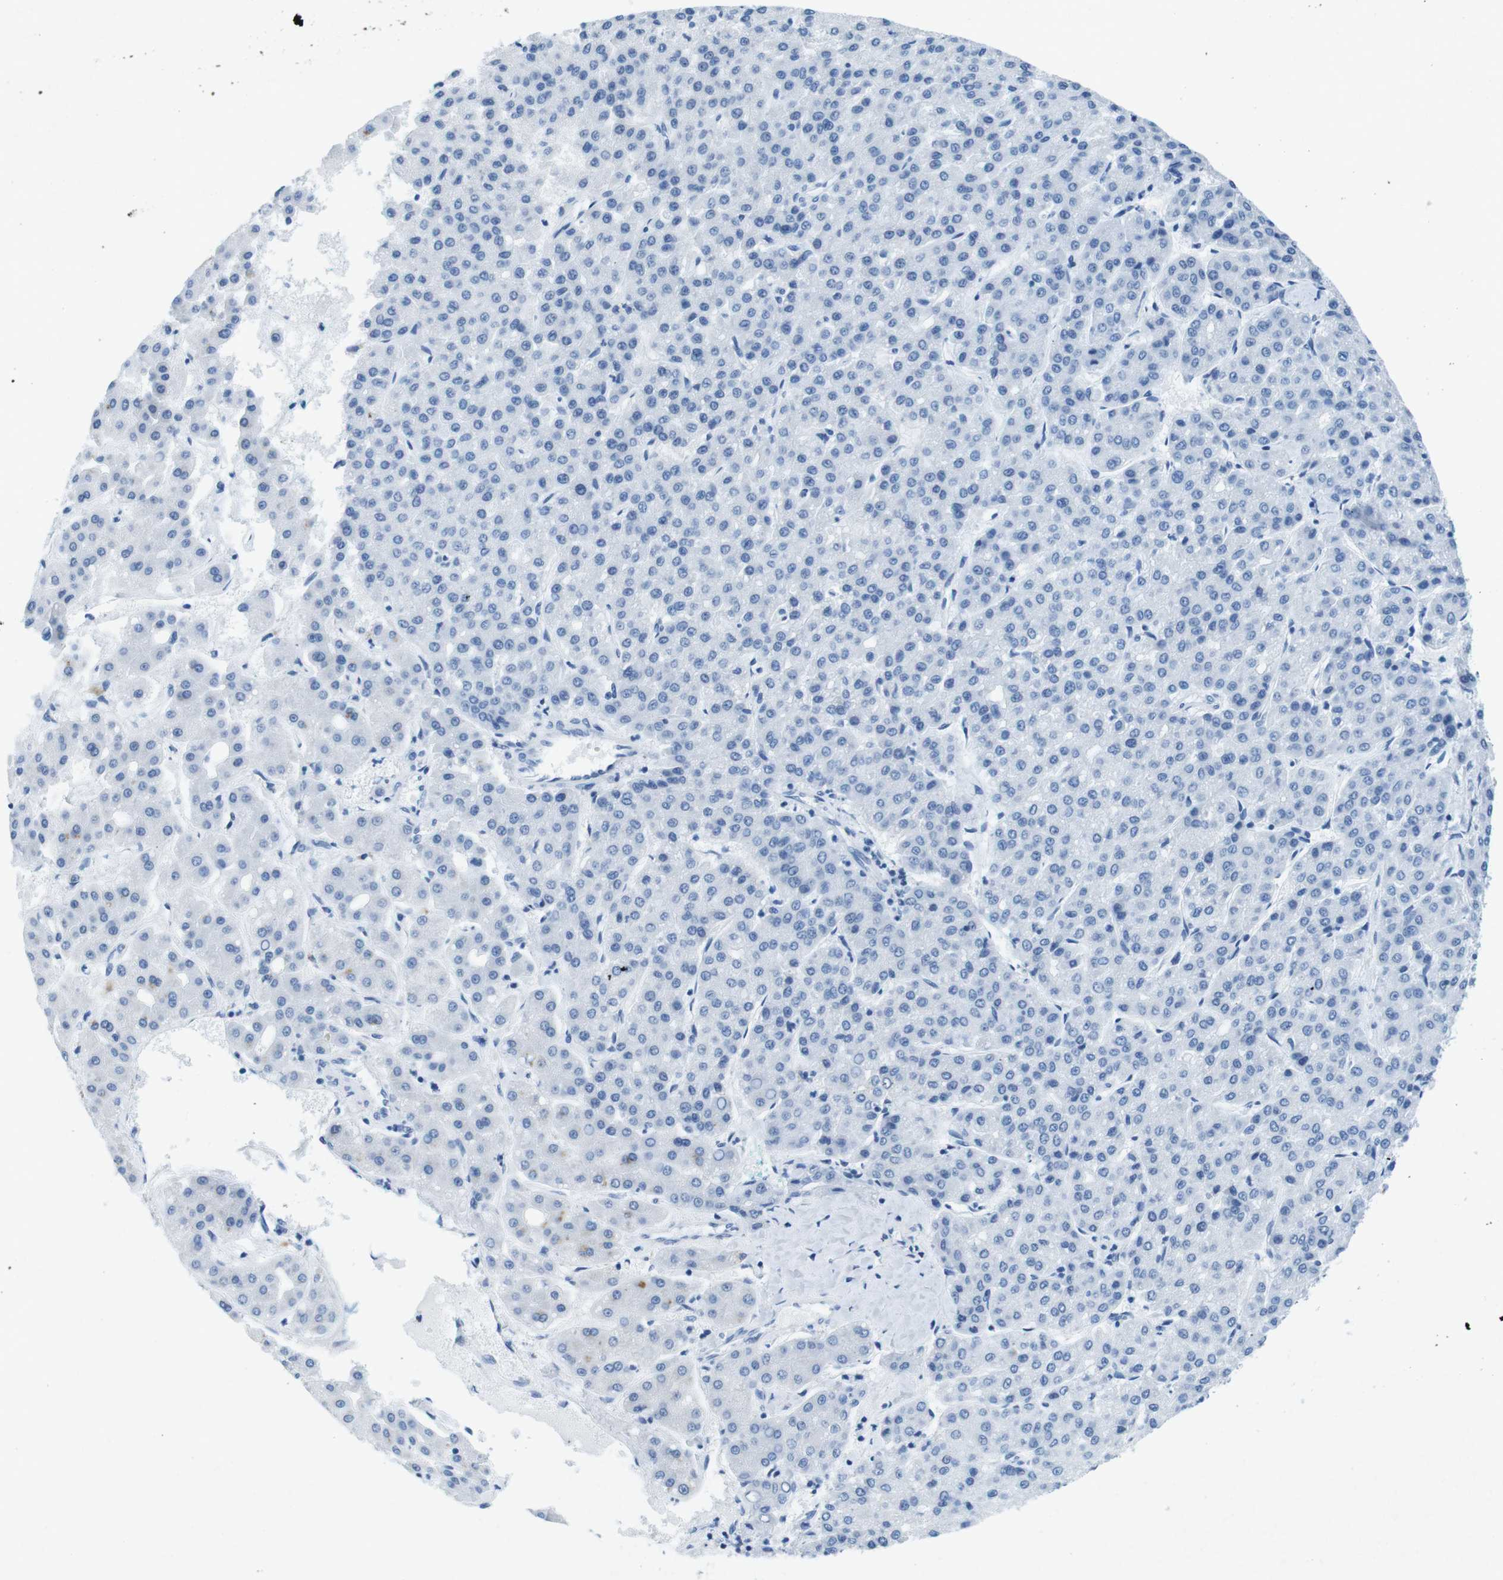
{"staining": {"intensity": "negative", "quantity": "none", "location": "none"}, "tissue": "liver cancer", "cell_type": "Tumor cells", "image_type": "cancer", "snomed": [{"axis": "morphology", "description": "Carcinoma, Hepatocellular, NOS"}, {"axis": "topography", "description": "Liver"}], "caption": "This is an immunohistochemistry (IHC) histopathology image of liver cancer (hepatocellular carcinoma). There is no positivity in tumor cells.", "gene": "CTAG1B", "patient": {"sex": "male", "age": 65}}